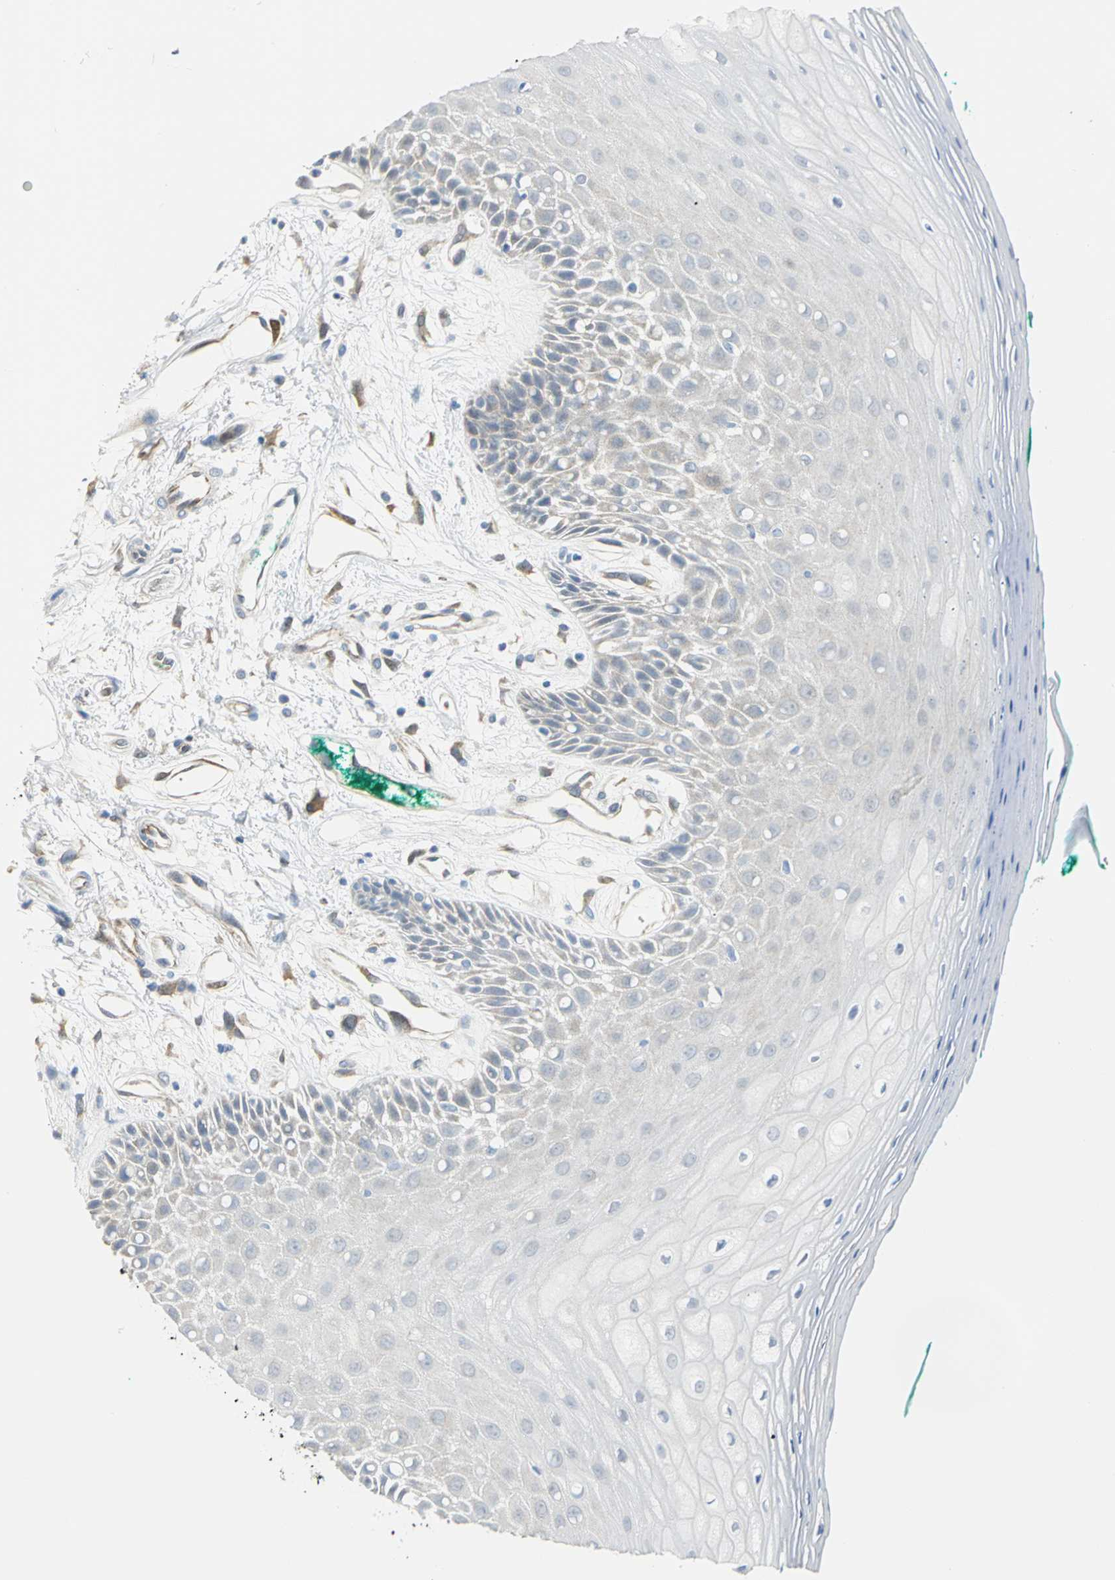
{"staining": {"intensity": "negative", "quantity": "none", "location": "none"}, "tissue": "oral mucosa", "cell_type": "Squamous epithelial cells", "image_type": "normal", "snomed": [{"axis": "morphology", "description": "Normal tissue, NOS"}, {"axis": "morphology", "description": "Squamous cell carcinoma, NOS"}, {"axis": "topography", "description": "Skeletal muscle"}, {"axis": "topography", "description": "Oral tissue"}, {"axis": "topography", "description": "Head-Neck"}], "caption": "An image of oral mucosa stained for a protein exhibits no brown staining in squamous epithelial cells. The staining was performed using DAB (3,3'-diaminobenzidine) to visualize the protein expression in brown, while the nuclei were stained in blue with hematoxylin (Magnification: 20x).", "gene": "PGM3", "patient": {"sex": "female", "age": 84}}